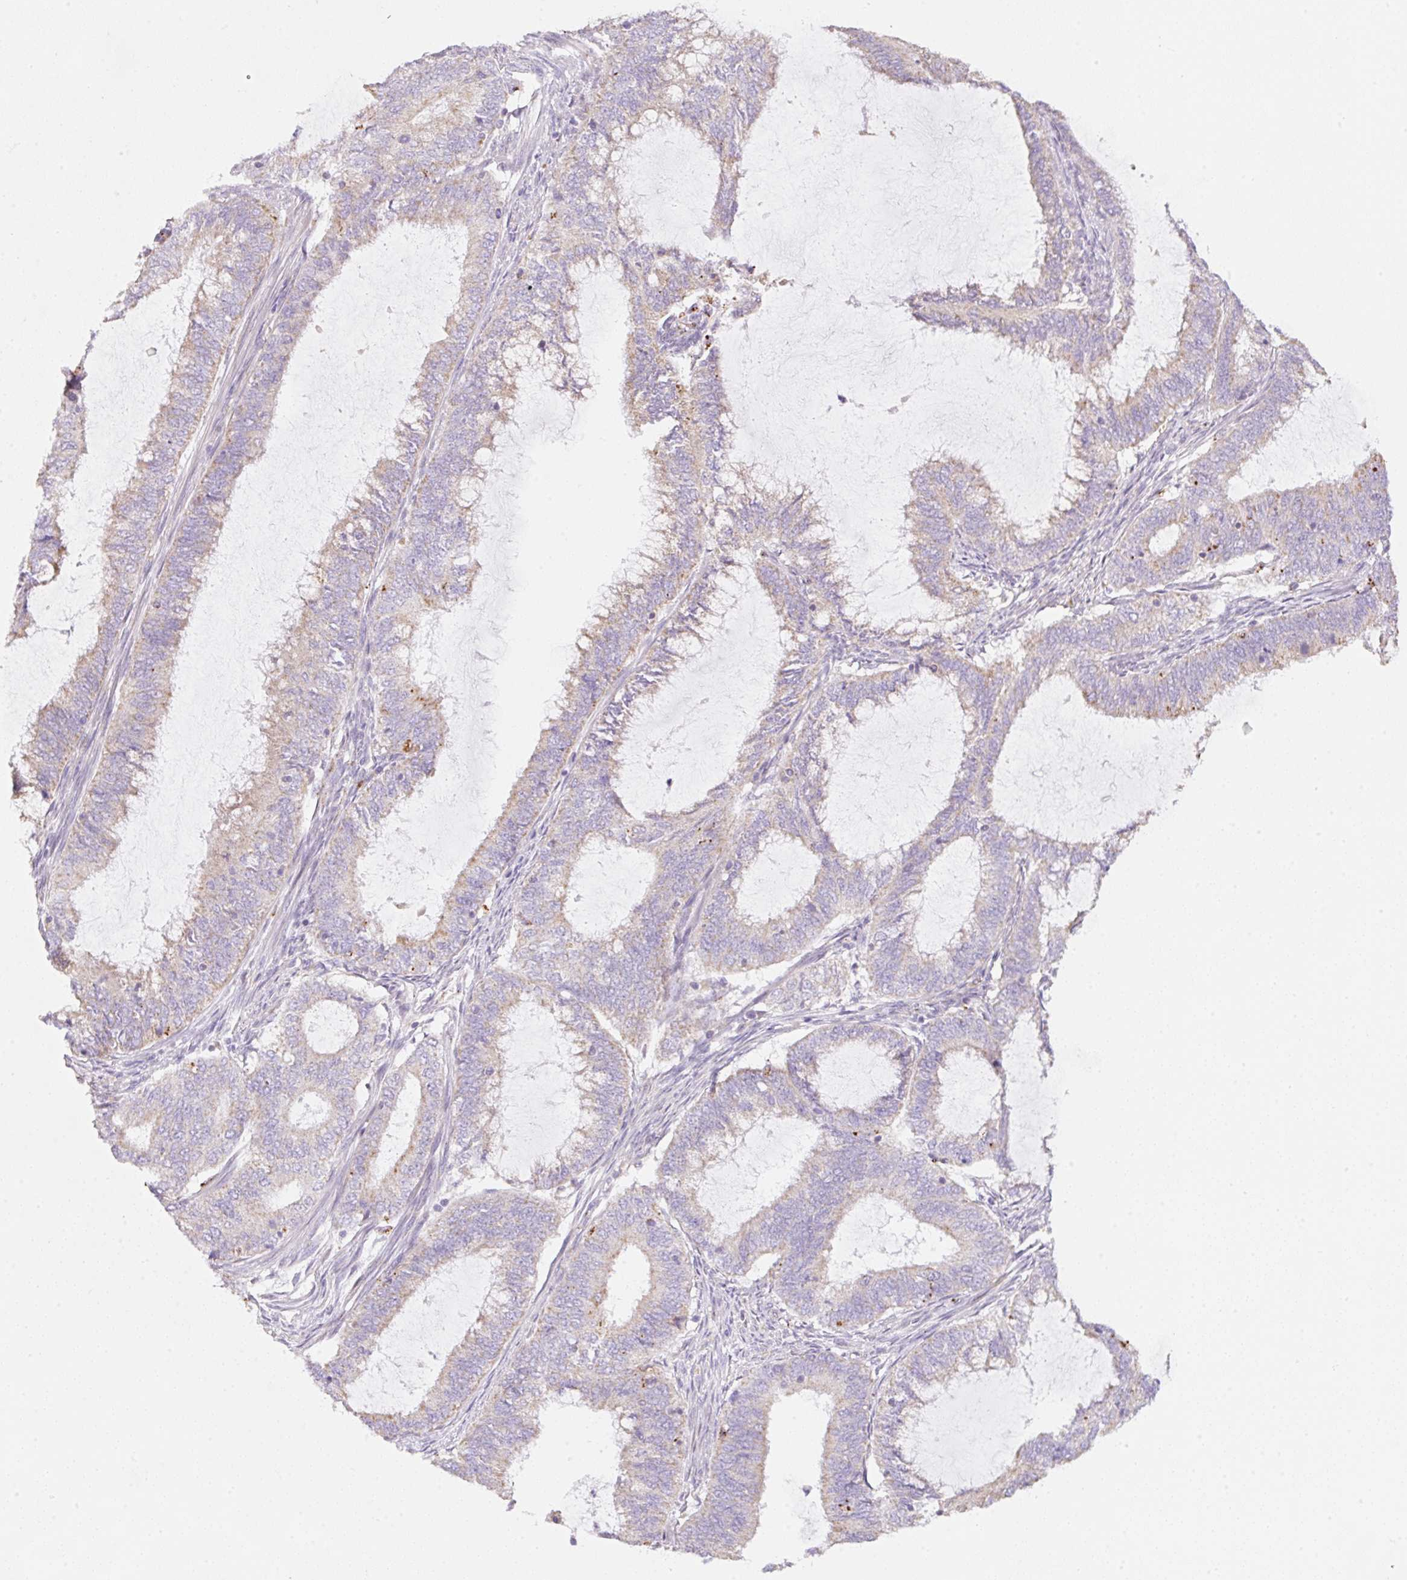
{"staining": {"intensity": "weak", "quantity": "25%-75%", "location": "cytoplasmic/membranous"}, "tissue": "endometrial cancer", "cell_type": "Tumor cells", "image_type": "cancer", "snomed": [{"axis": "morphology", "description": "Adenocarcinoma, NOS"}, {"axis": "topography", "description": "Endometrium"}], "caption": "Immunohistochemical staining of human endometrial cancer demonstrates low levels of weak cytoplasmic/membranous expression in approximately 25%-75% of tumor cells.", "gene": "CLEC3A", "patient": {"sex": "female", "age": 51}}